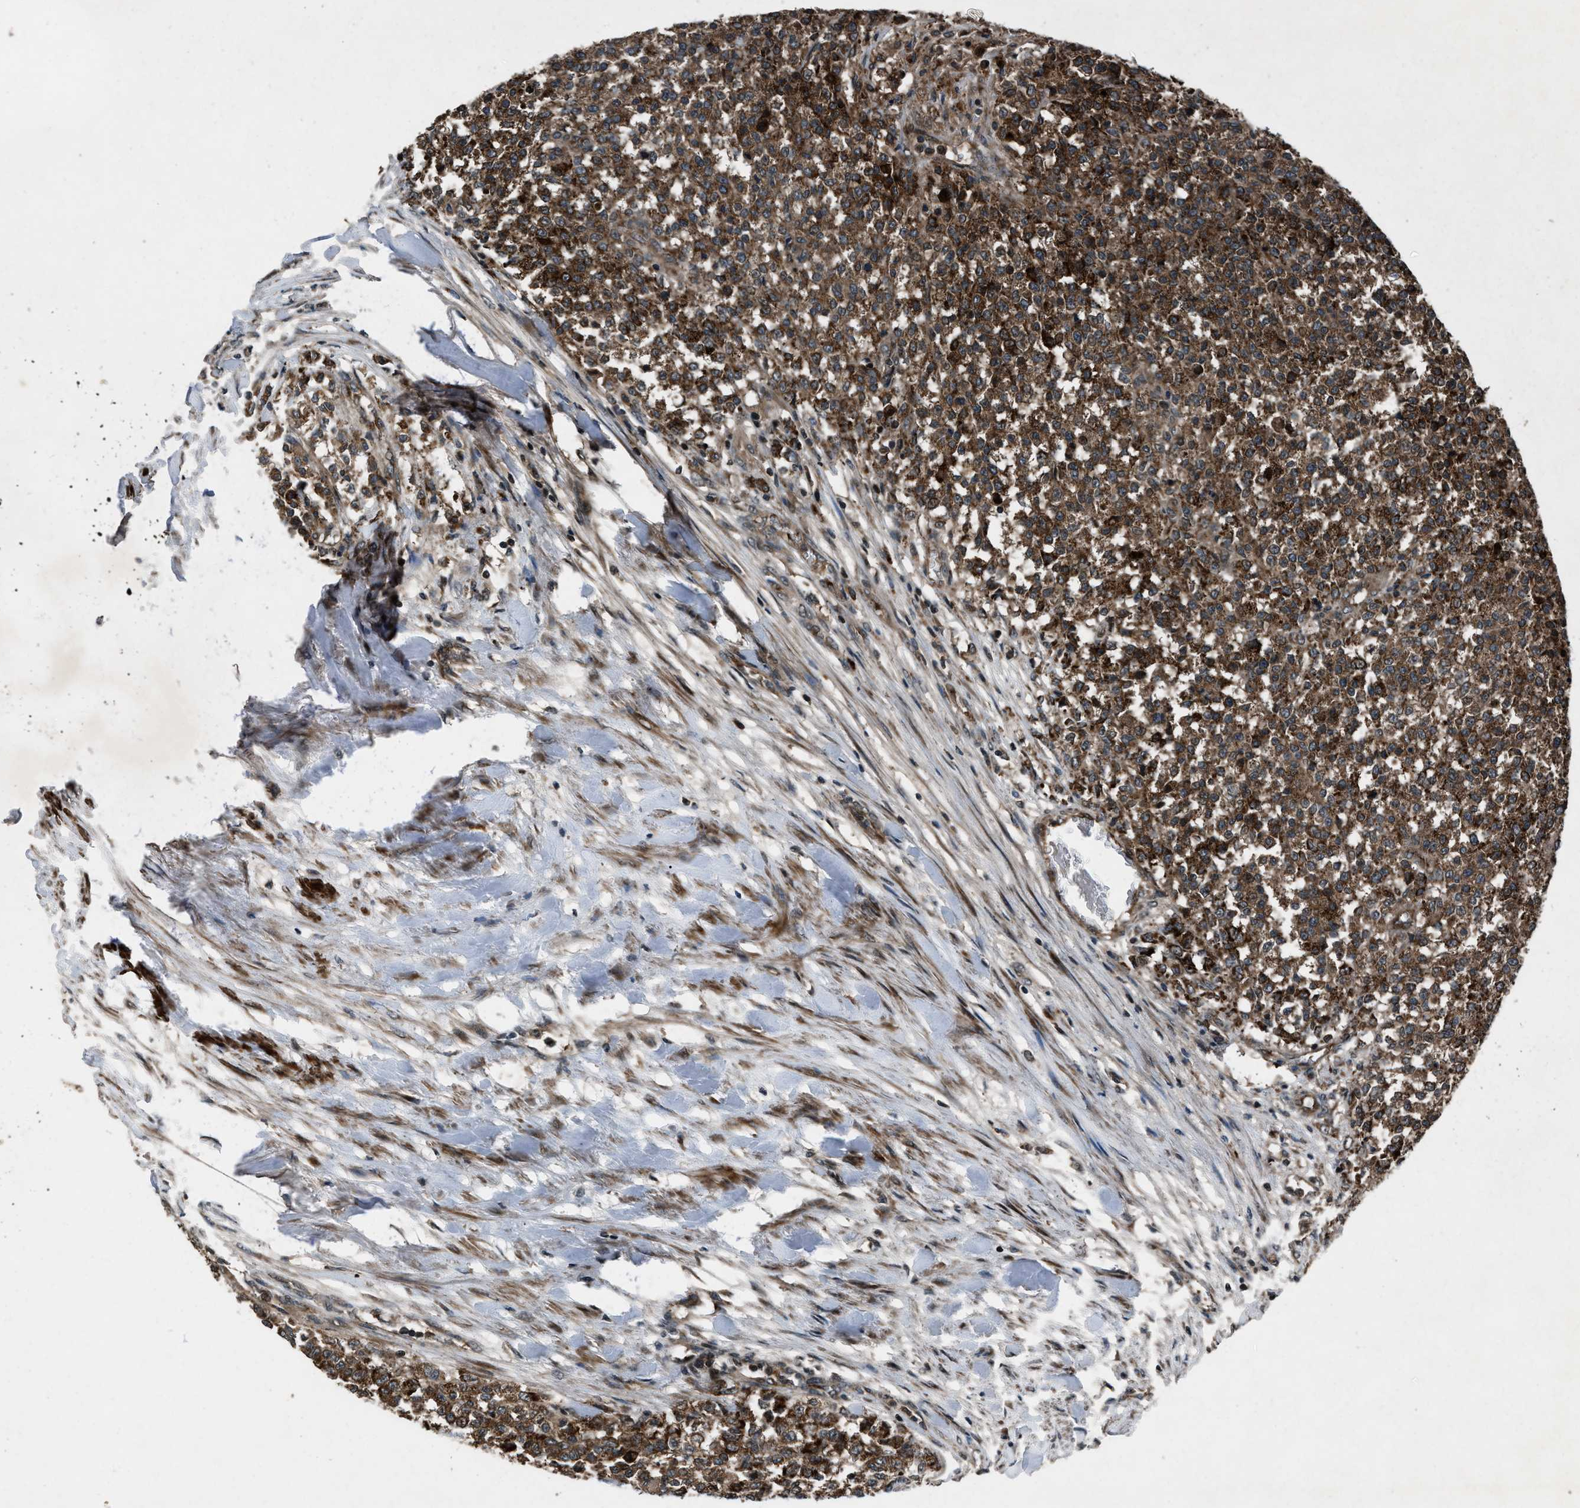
{"staining": {"intensity": "strong", "quantity": ">75%", "location": "cytoplasmic/membranous"}, "tissue": "testis cancer", "cell_type": "Tumor cells", "image_type": "cancer", "snomed": [{"axis": "morphology", "description": "Seminoma, NOS"}, {"axis": "topography", "description": "Testis"}], "caption": "High-magnification brightfield microscopy of testis seminoma stained with DAB (3,3'-diaminobenzidine) (brown) and counterstained with hematoxylin (blue). tumor cells exhibit strong cytoplasmic/membranous staining is seen in about>75% of cells.", "gene": "IRAK4", "patient": {"sex": "male", "age": 59}}